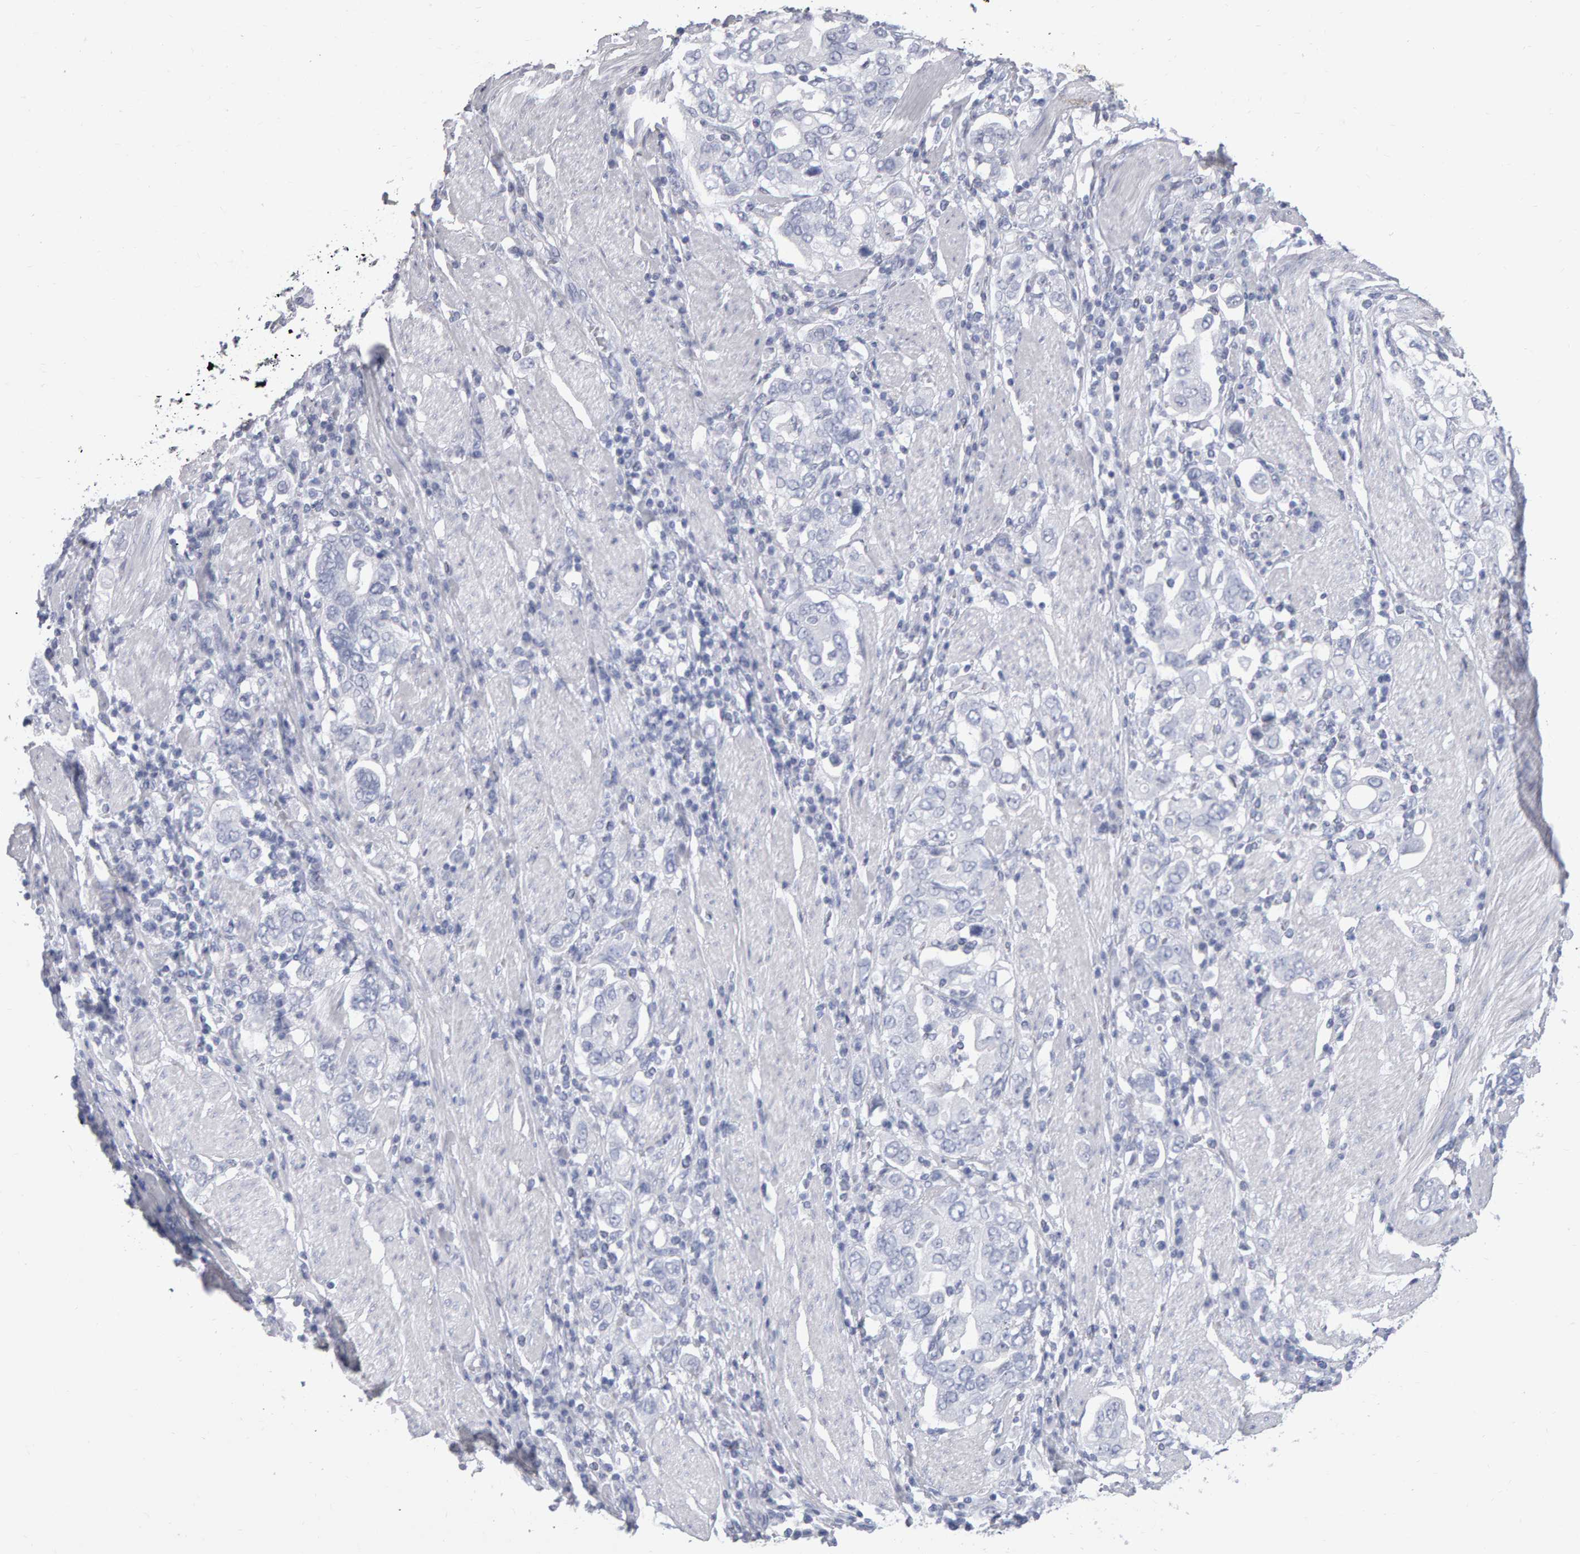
{"staining": {"intensity": "negative", "quantity": "none", "location": "none"}, "tissue": "stomach cancer", "cell_type": "Tumor cells", "image_type": "cancer", "snomed": [{"axis": "morphology", "description": "Adenocarcinoma, NOS"}, {"axis": "topography", "description": "Stomach, upper"}], "caption": "The immunohistochemistry (IHC) image has no significant expression in tumor cells of stomach cancer tissue.", "gene": "NCDN", "patient": {"sex": "male", "age": 62}}